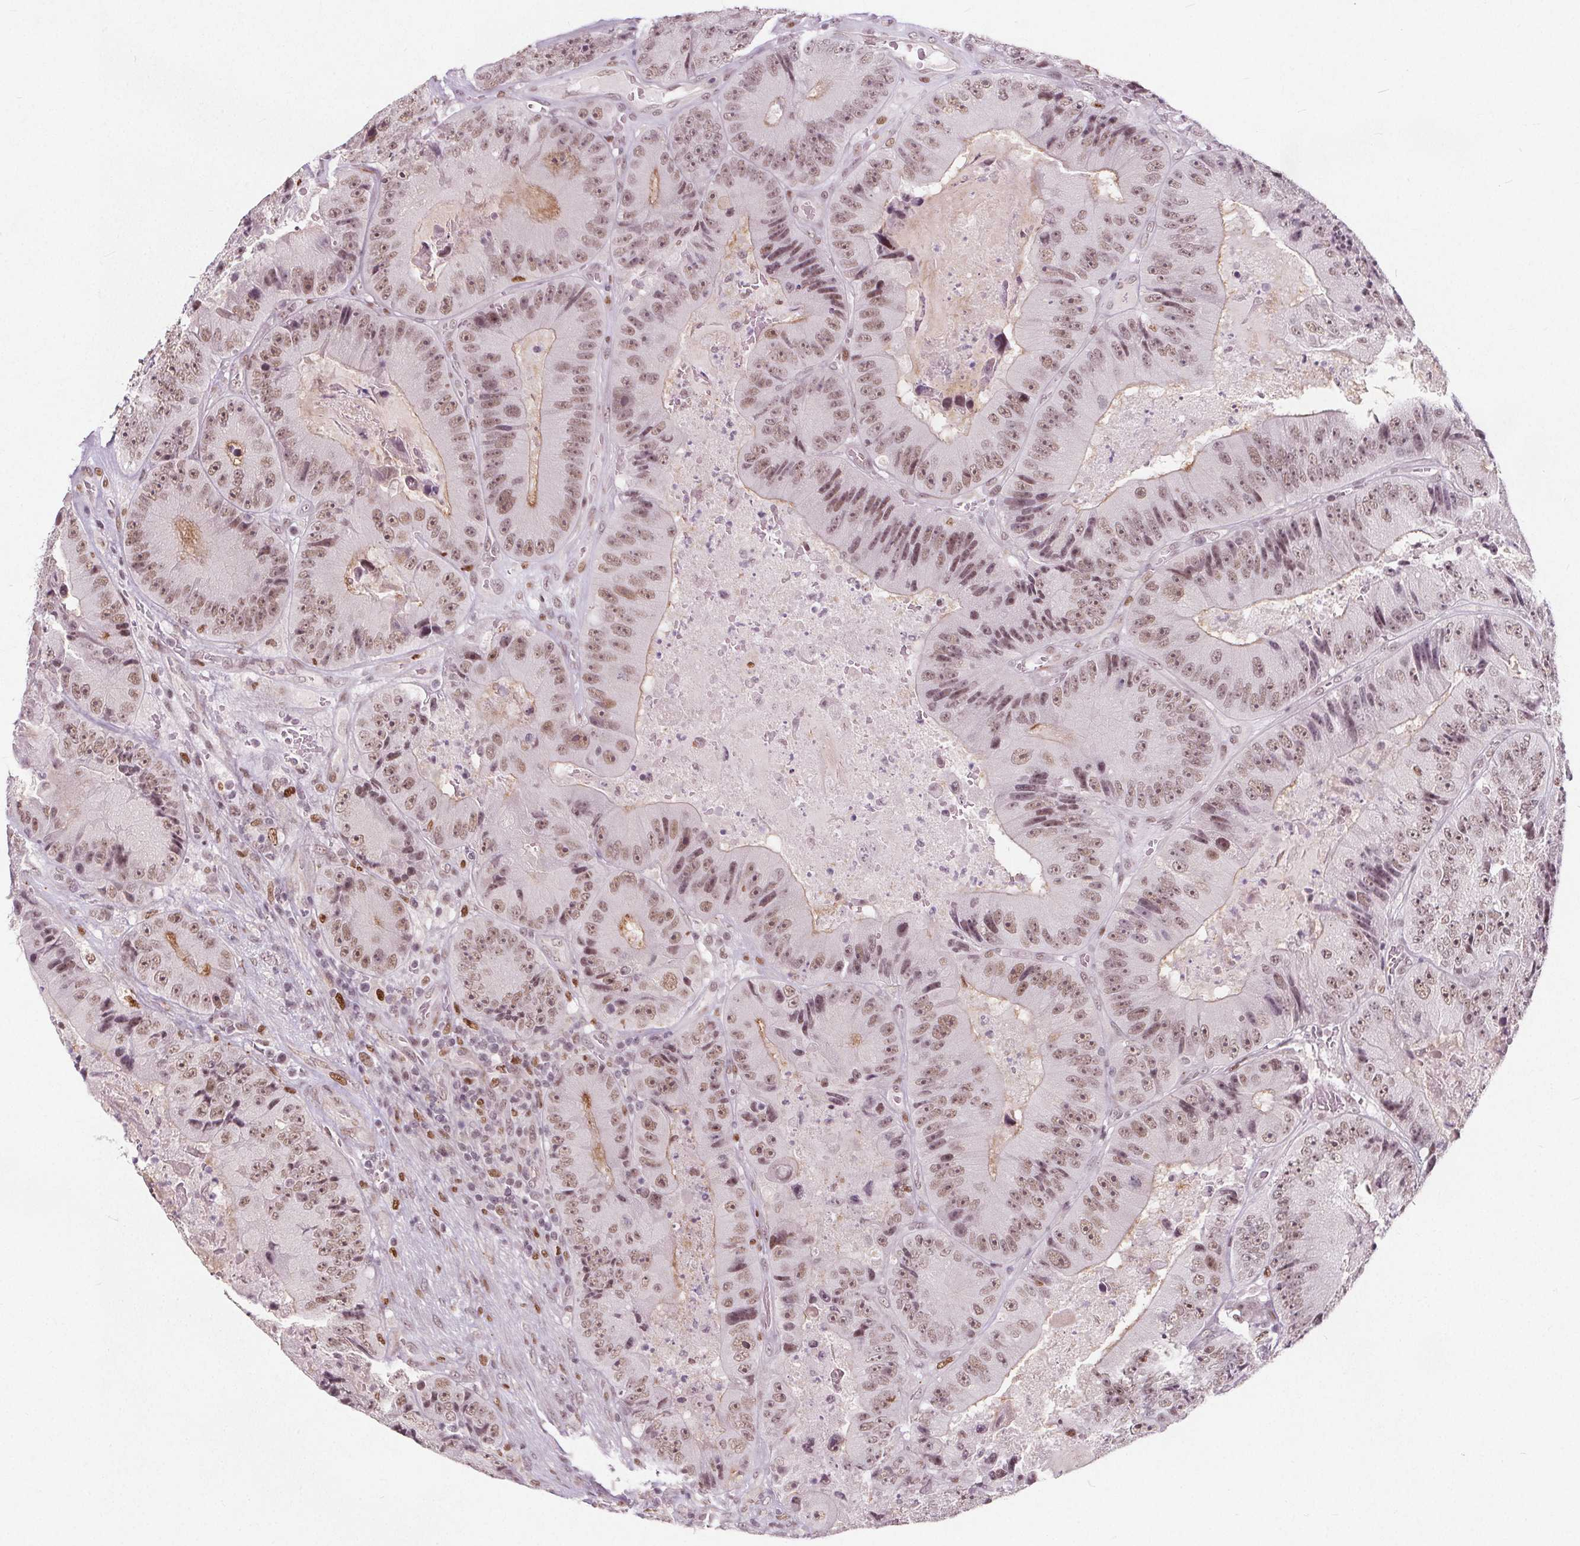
{"staining": {"intensity": "moderate", "quantity": ">75%", "location": "cytoplasmic/membranous,nuclear"}, "tissue": "colorectal cancer", "cell_type": "Tumor cells", "image_type": "cancer", "snomed": [{"axis": "morphology", "description": "Adenocarcinoma, NOS"}, {"axis": "topography", "description": "Colon"}], "caption": "Tumor cells show moderate cytoplasmic/membranous and nuclear staining in about >75% of cells in colorectal cancer.", "gene": "TAF6L", "patient": {"sex": "female", "age": 86}}